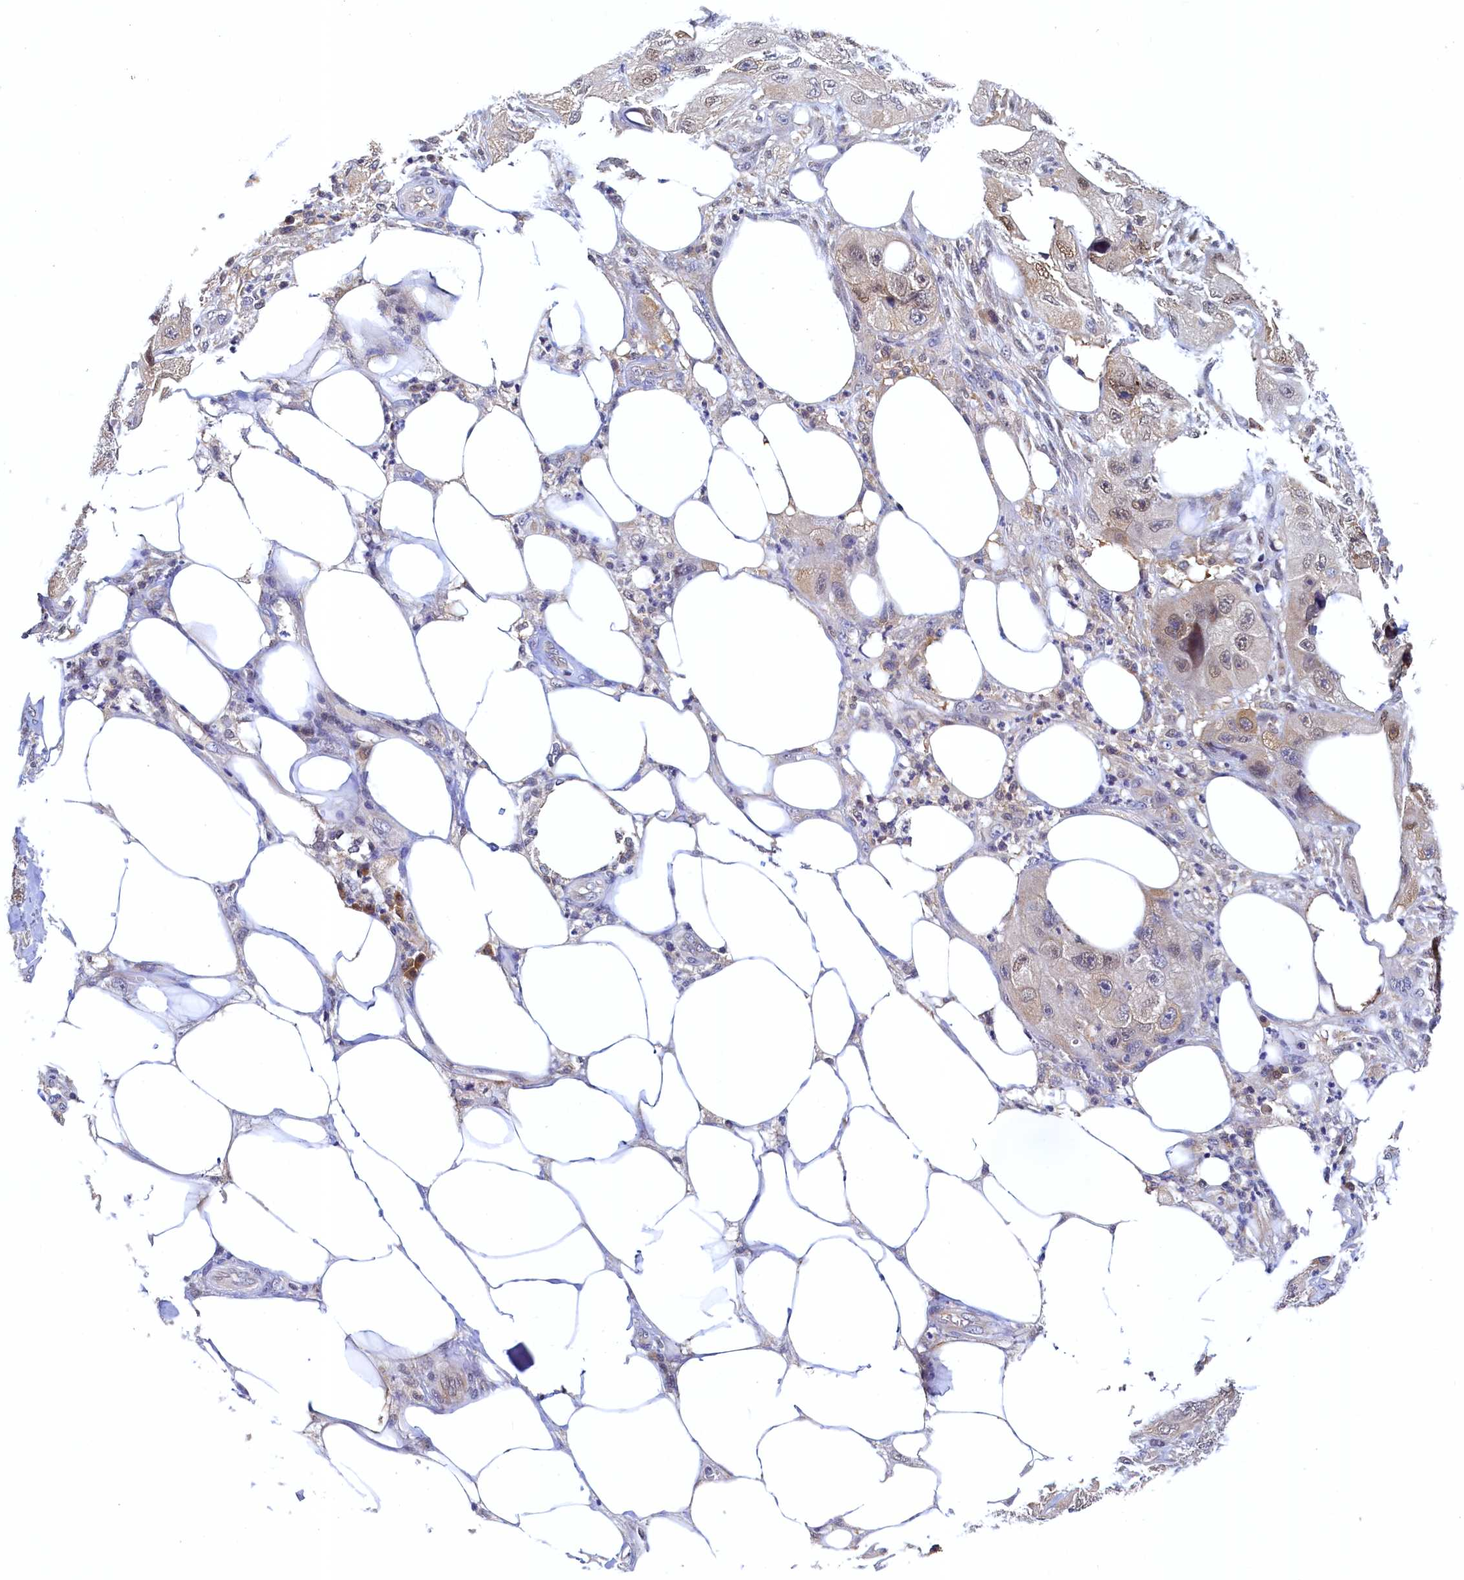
{"staining": {"intensity": "weak", "quantity": "25%-75%", "location": "nuclear"}, "tissue": "skin cancer", "cell_type": "Tumor cells", "image_type": "cancer", "snomed": [{"axis": "morphology", "description": "Squamous cell carcinoma, NOS"}, {"axis": "topography", "description": "Skin"}, {"axis": "topography", "description": "Subcutis"}], "caption": "Immunohistochemical staining of human skin cancer (squamous cell carcinoma) displays low levels of weak nuclear protein expression in about 25%-75% of tumor cells. (IHC, brightfield microscopy, high magnification).", "gene": "PAAF1", "patient": {"sex": "male", "age": 73}}